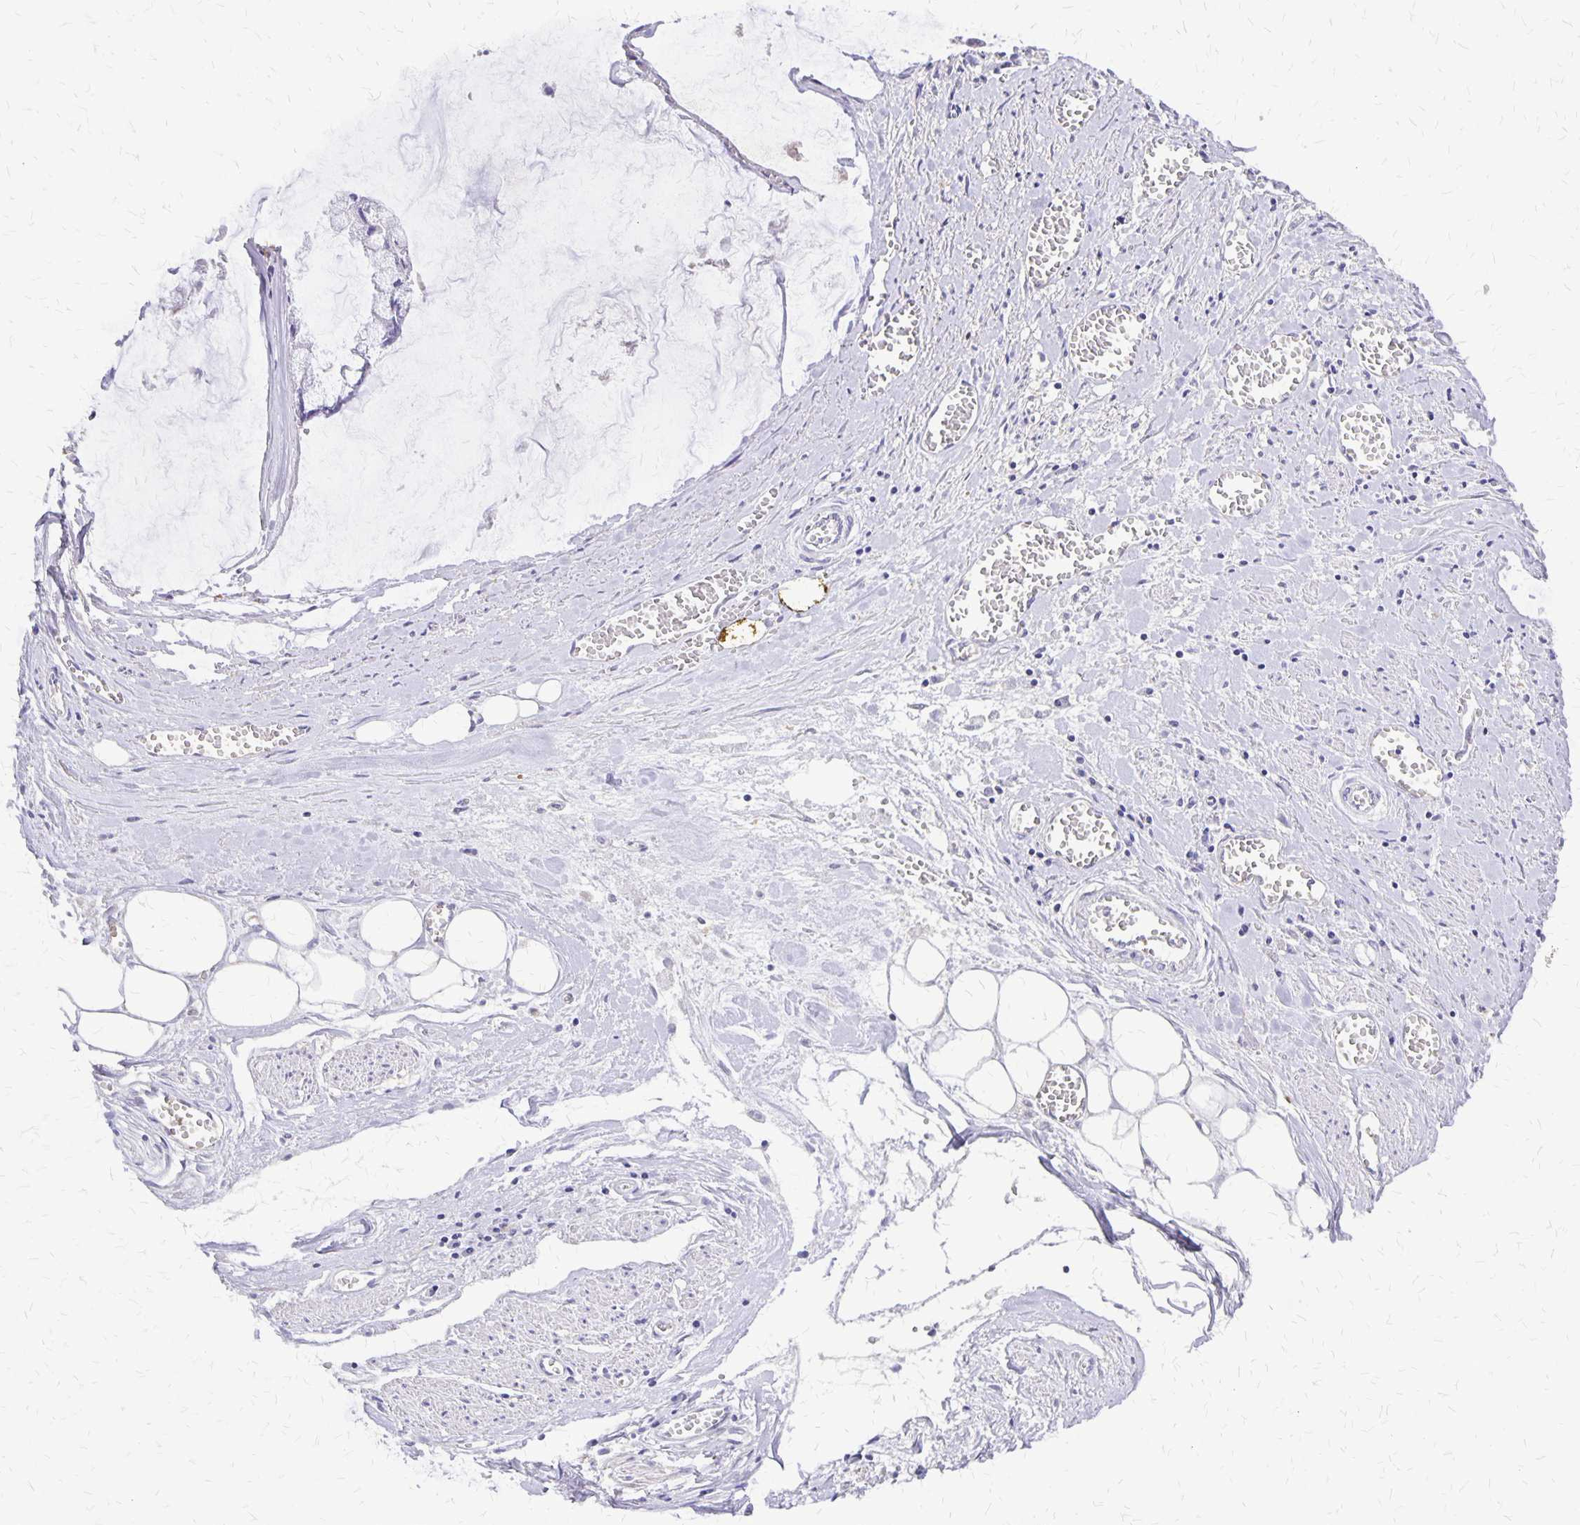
{"staining": {"intensity": "negative", "quantity": "none", "location": "none"}, "tissue": "ovarian cancer", "cell_type": "Tumor cells", "image_type": "cancer", "snomed": [{"axis": "morphology", "description": "Cystadenocarcinoma, mucinous, NOS"}, {"axis": "topography", "description": "Ovary"}], "caption": "An immunohistochemistry (IHC) histopathology image of ovarian mucinous cystadenocarcinoma is shown. There is no staining in tumor cells of ovarian mucinous cystadenocarcinoma.", "gene": "SI", "patient": {"sex": "female", "age": 90}}